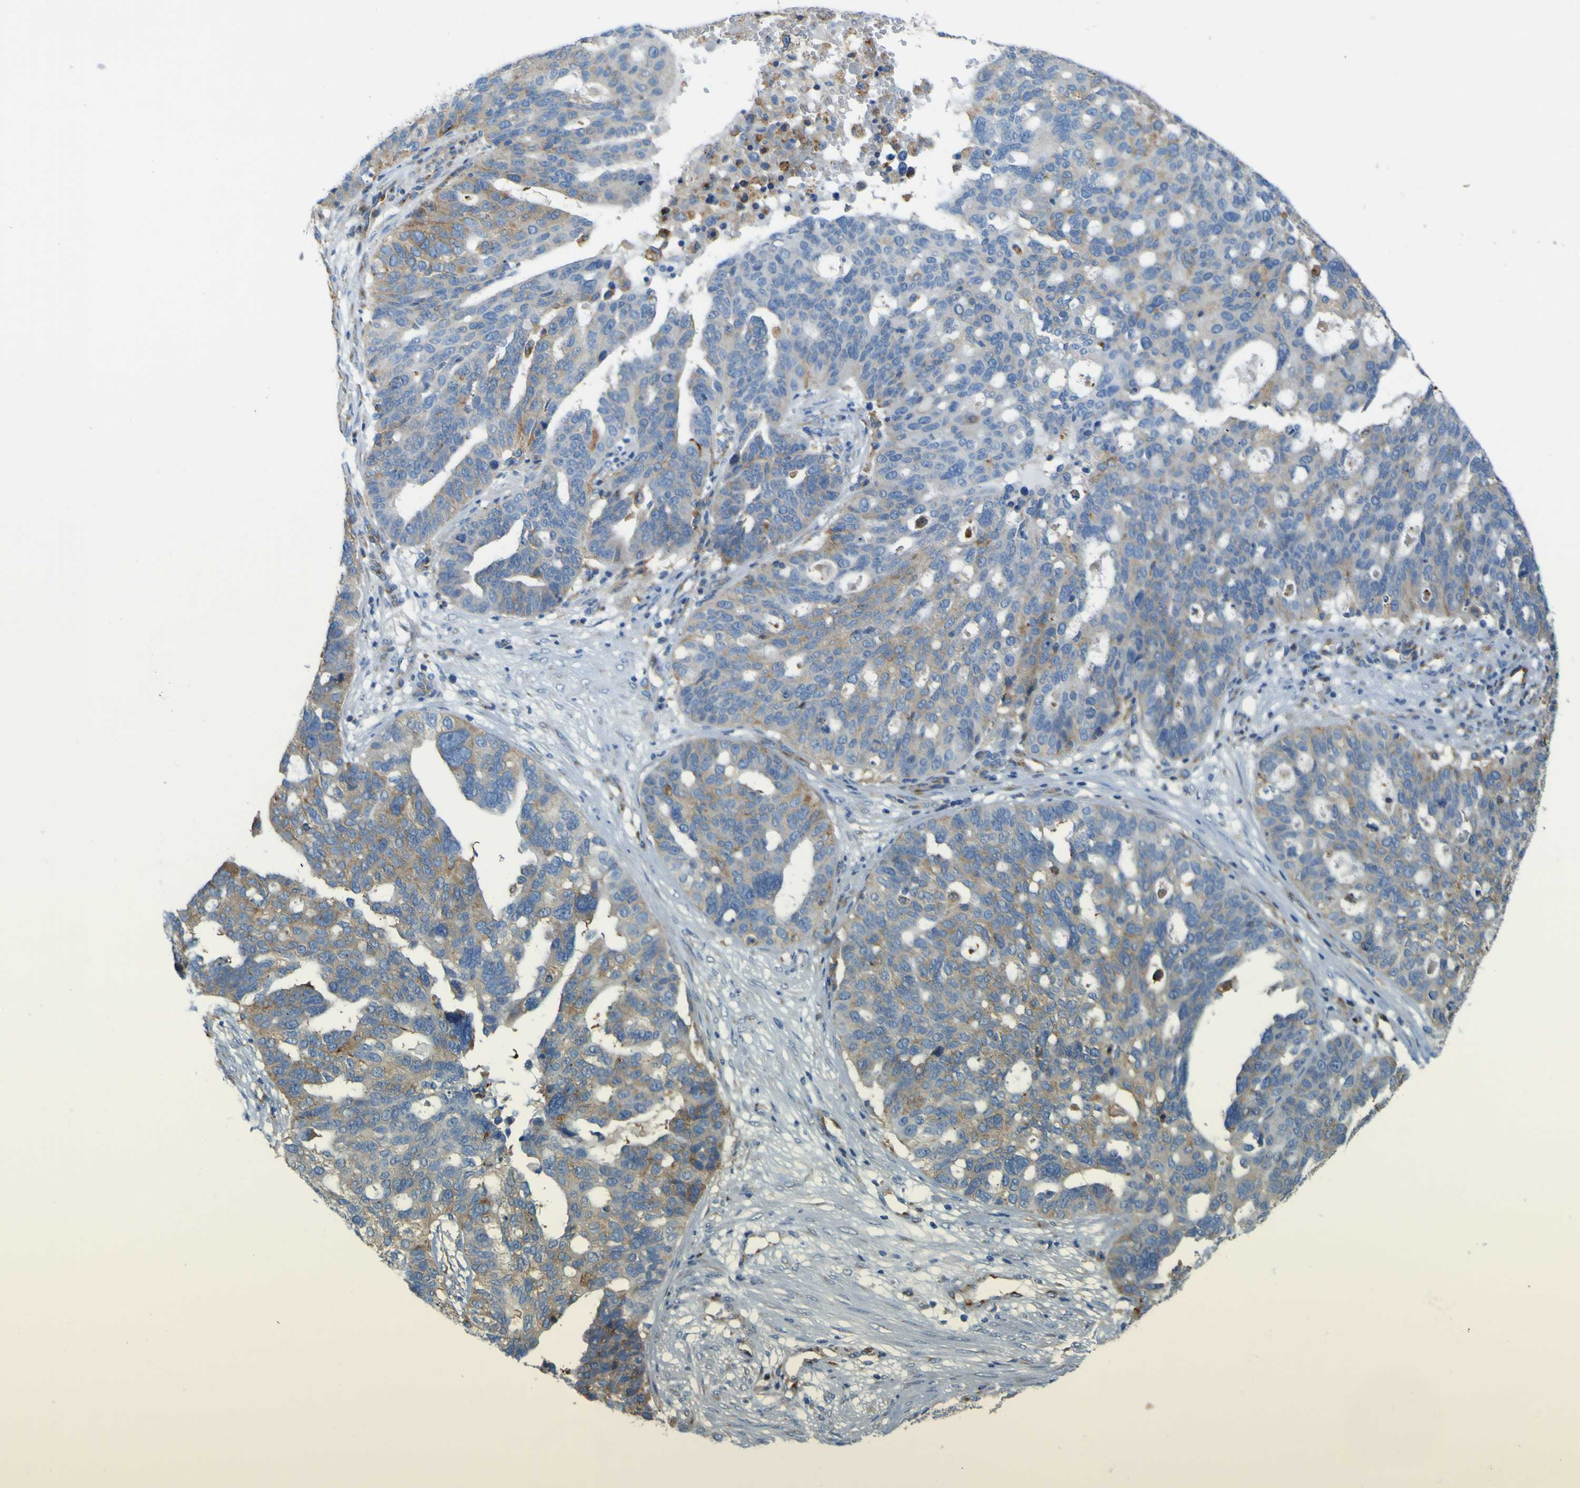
{"staining": {"intensity": "weak", "quantity": "25%-75%", "location": "cytoplasmic/membranous"}, "tissue": "ovarian cancer", "cell_type": "Tumor cells", "image_type": "cancer", "snomed": [{"axis": "morphology", "description": "Cystadenocarcinoma, serous, NOS"}, {"axis": "topography", "description": "Ovary"}], "caption": "Immunohistochemical staining of human ovarian serous cystadenocarcinoma demonstrates low levels of weak cytoplasmic/membranous protein staining in about 25%-75% of tumor cells. The protein is shown in brown color, while the nuclei are stained blue.", "gene": "IGF2R", "patient": {"sex": "female", "age": 59}}